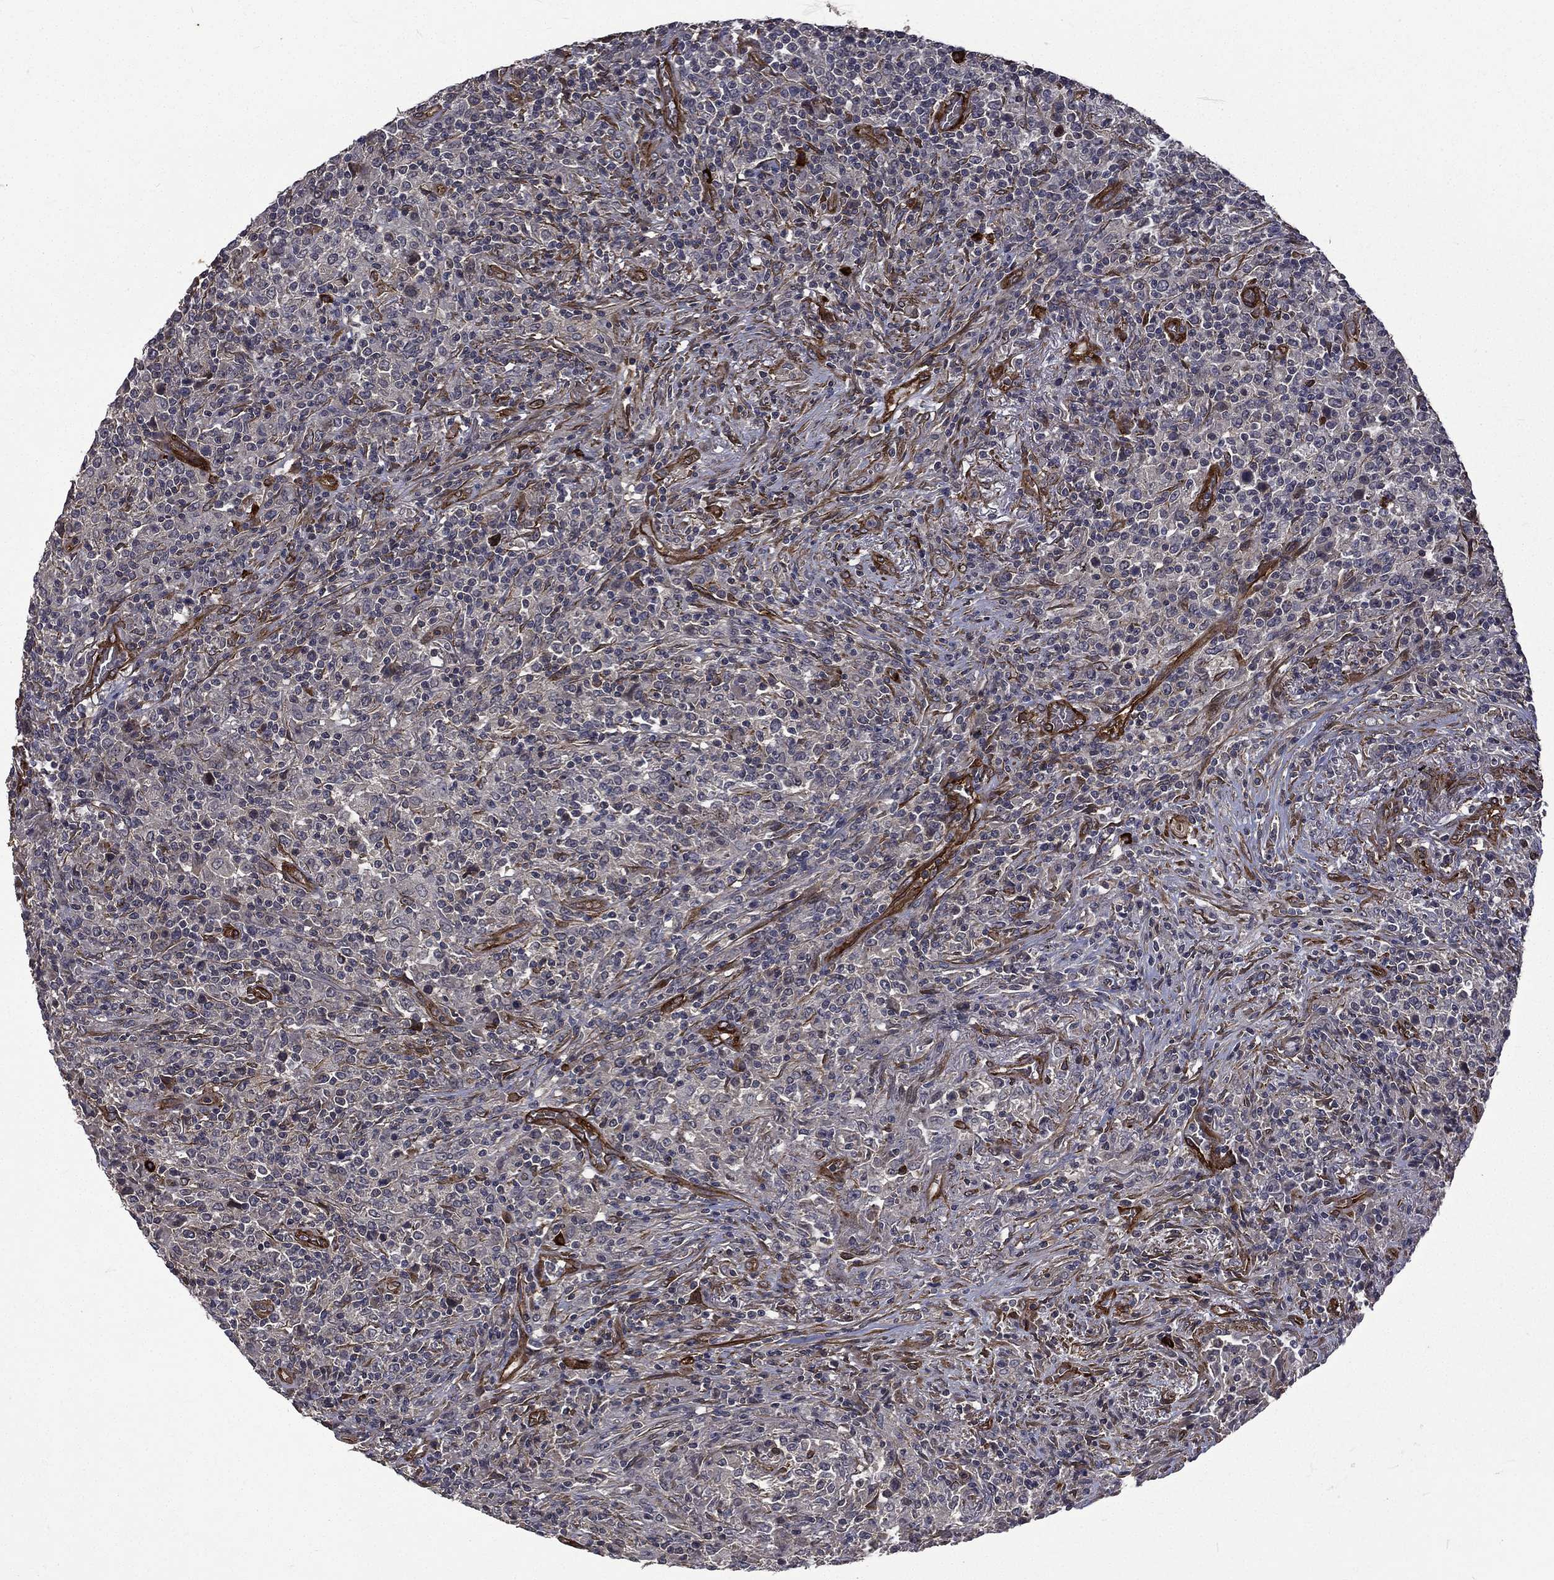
{"staining": {"intensity": "negative", "quantity": "none", "location": "none"}, "tissue": "lymphoma", "cell_type": "Tumor cells", "image_type": "cancer", "snomed": [{"axis": "morphology", "description": "Malignant lymphoma, non-Hodgkin's type, High grade"}, {"axis": "topography", "description": "Lung"}], "caption": "Immunohistochemical staining of human lymphoma displays no significant positivity in tumor cells.", "gene": "PPFIBP1", "patient": {"sex": "male", "age": 79}}